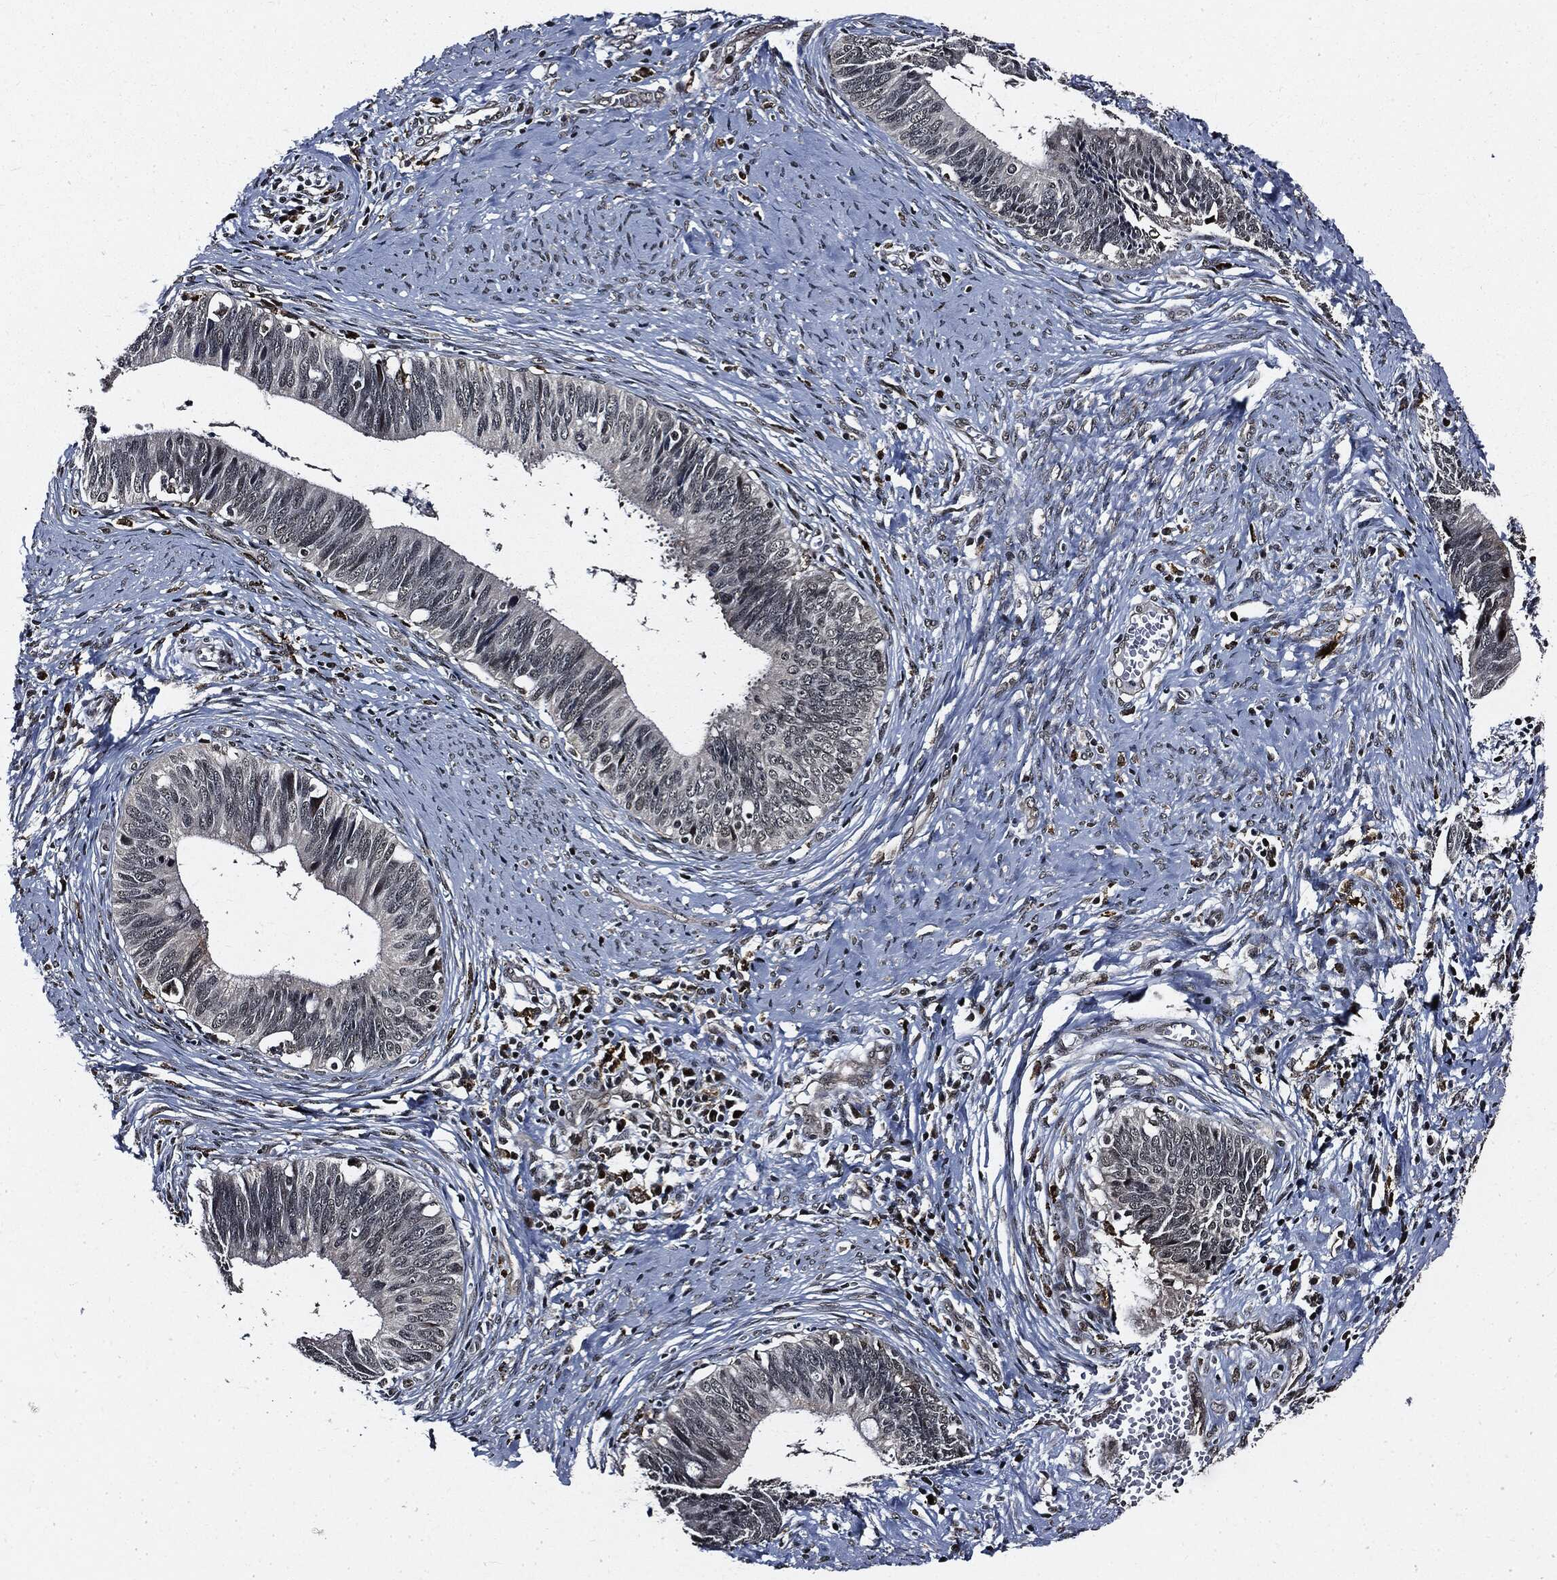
{"staining": {"intensity": "negative", "quantity": "none", "location": "none"}, "tissue": "cervical cancer", "cell_type": "Tumor cells", "image_type": "cancer", "snomed": [{"axis": "morphology", "description": "Adenocarcinoma, NOS"}, {"axis": "topography", "description": "Cervix"}], "caption": "Immunohistochemistry (IHC) of human cervical cancer shows no expression in tumor cells.", "gene": "SUGT1", "patient": {"sex": "female", "age": 42}}